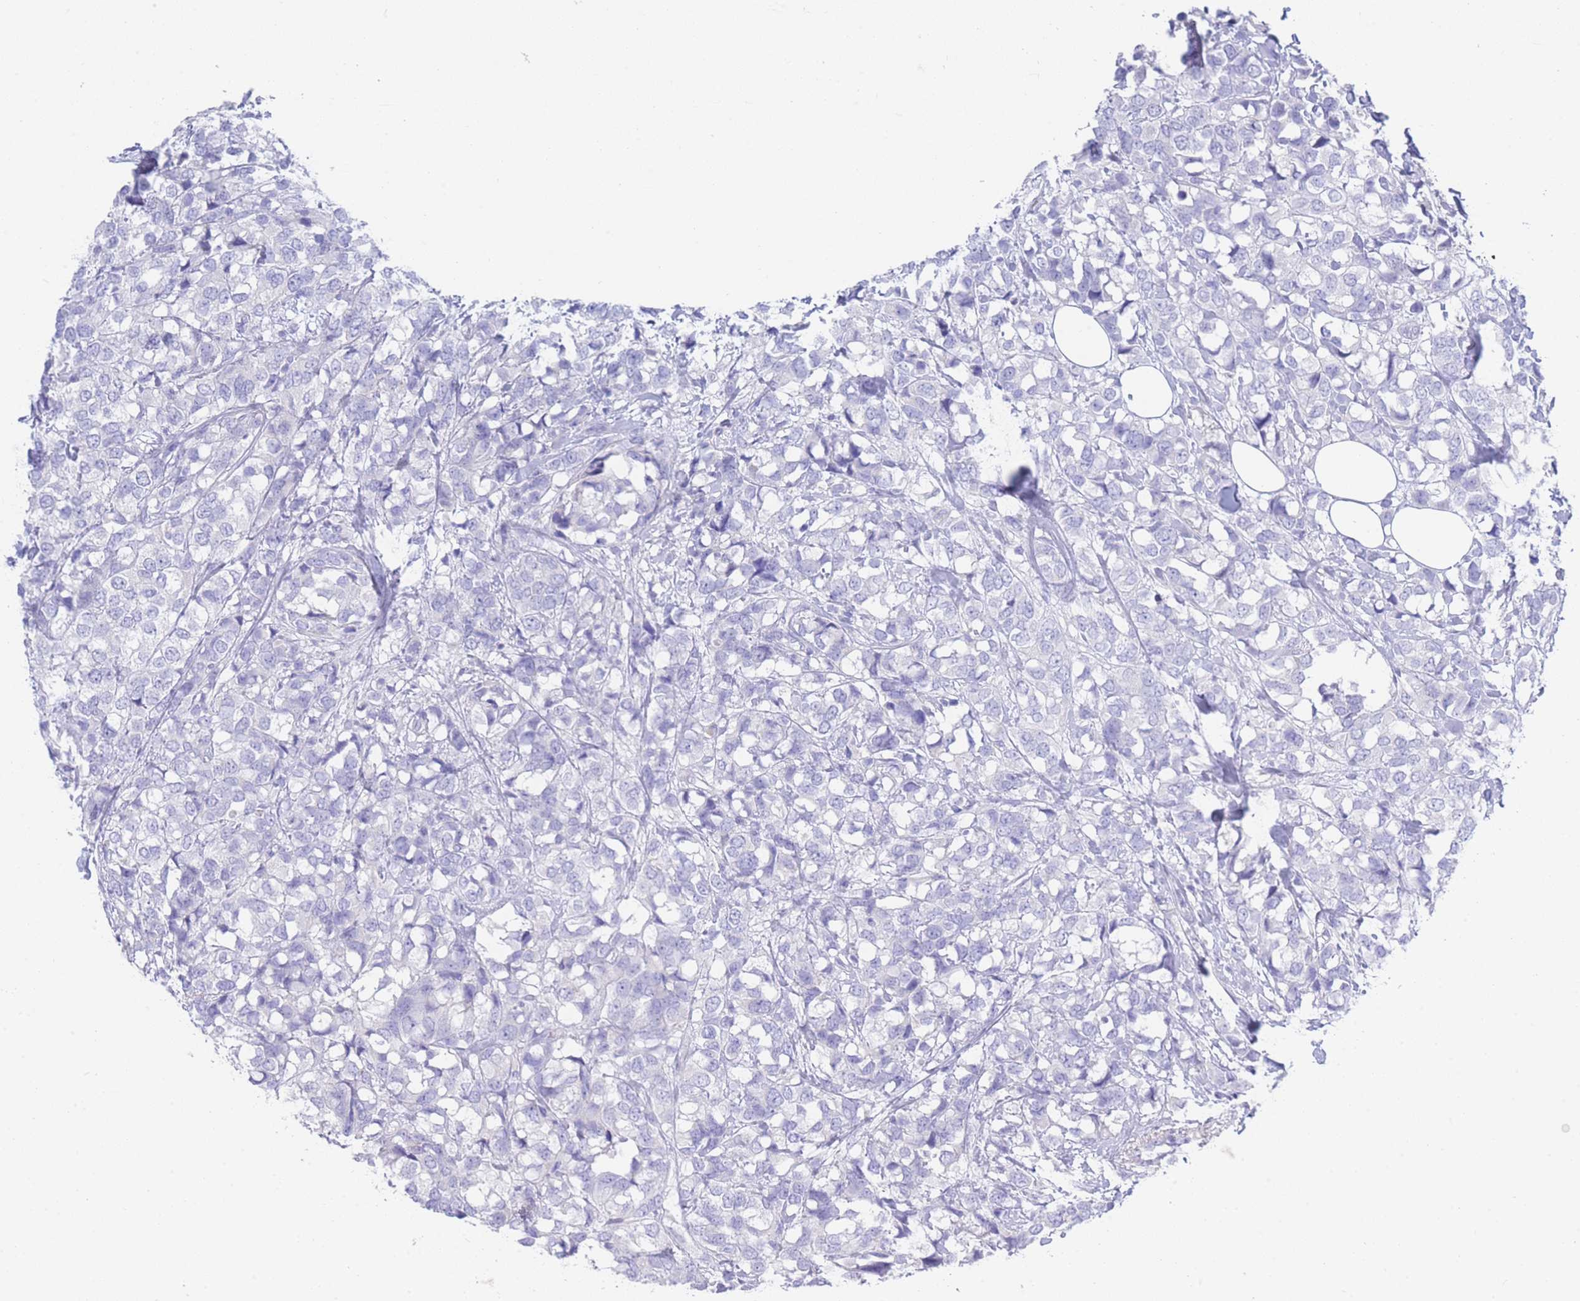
{"staining": {"intensity": "negative", "quantity": "none", "location": "none"}, "tissue": "breast cancer", "cell_type": "Tumor cells", "image_type": "cancer", "snomed": [{"axis": "morphology", "description": "Lobular carcinoma"}, {"axis": "topography", "description": "Breast"}], "caption": "Breast lobular carcinoma stained for a protein using immunohistochemistry (IHC) shows no staining tumor cells.", "gene": "LRRC37A", "patient": {"sex": "female", "age": 59}}